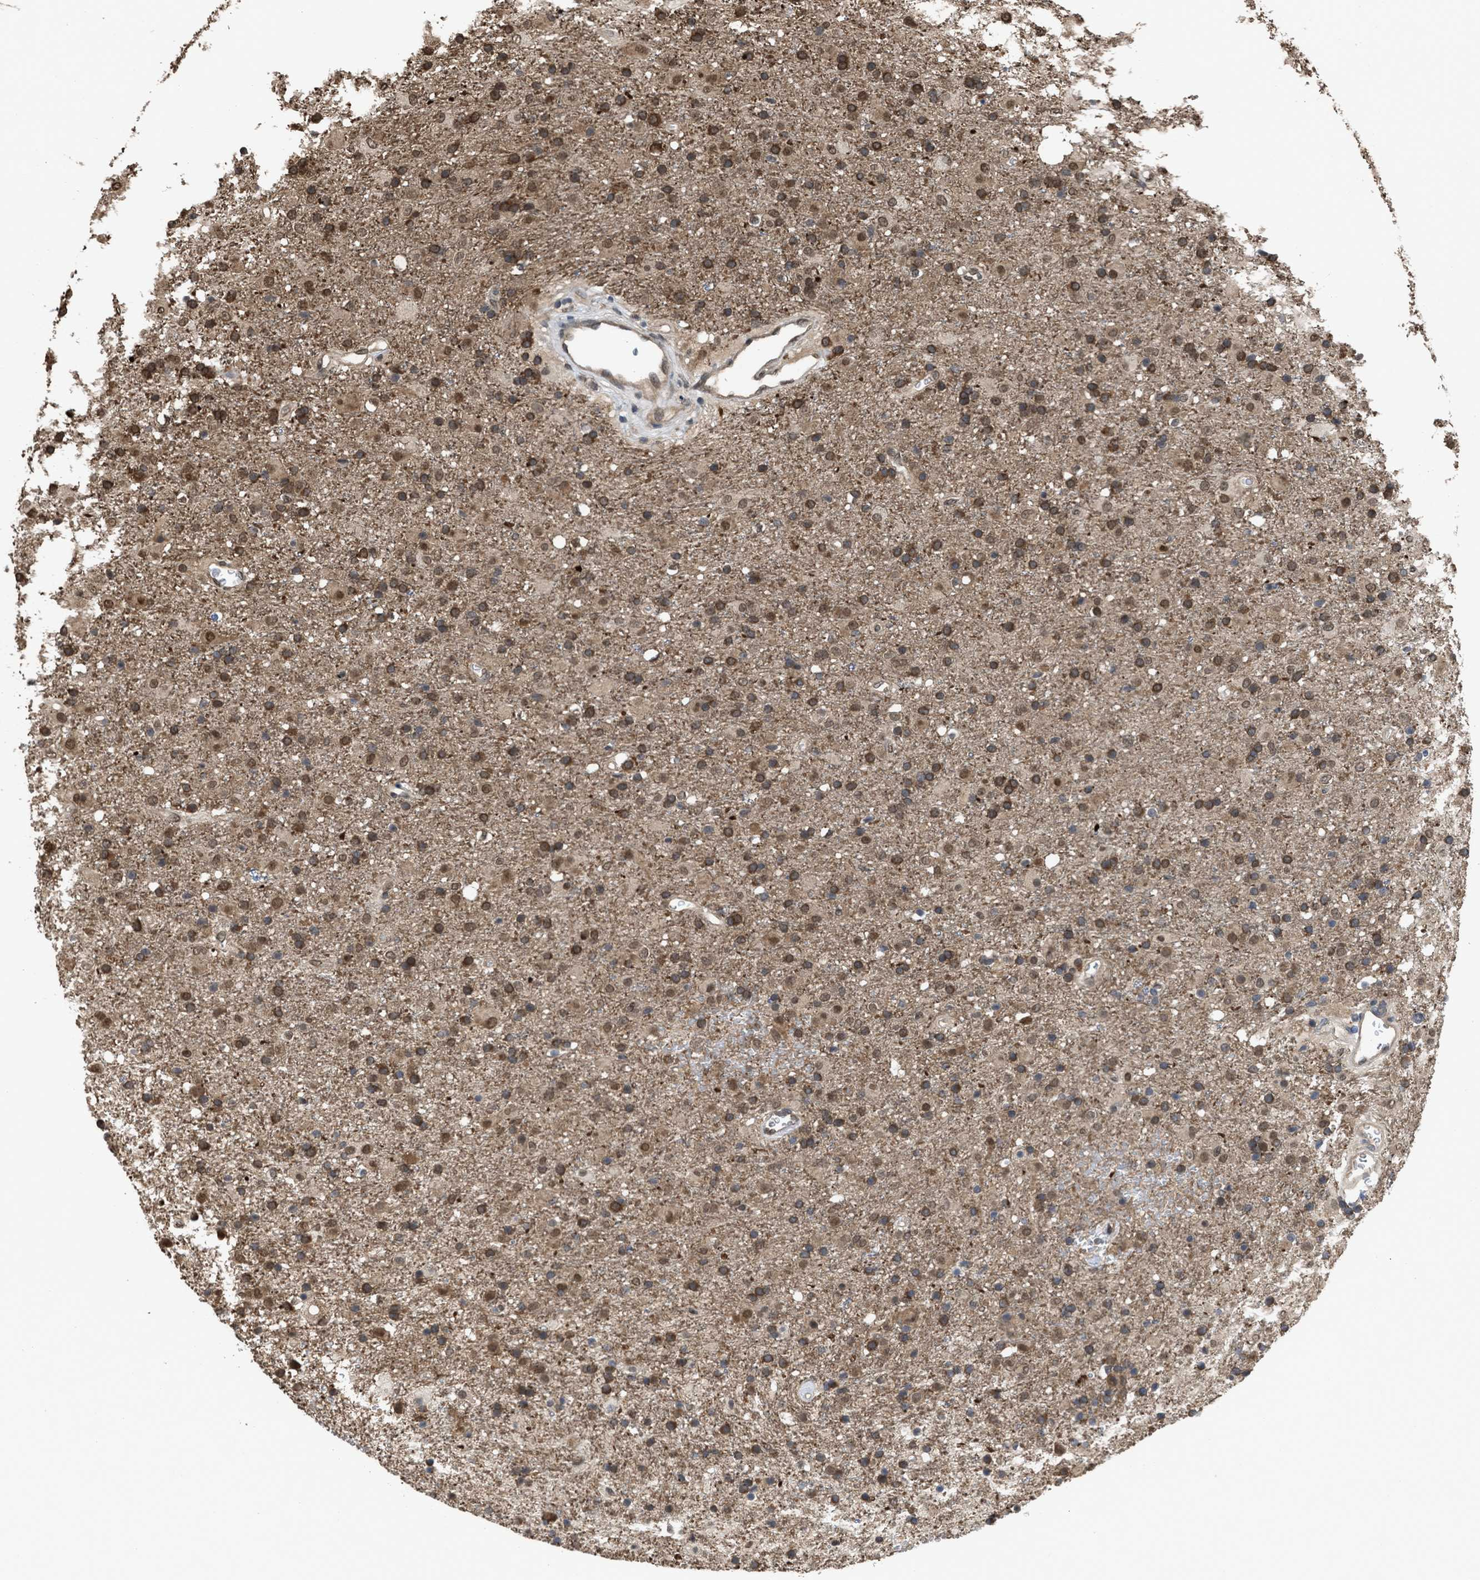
{"staining": {"intensity": "moderate", "quantity": ">75%", "location": "cytoplasmic/membranous,nuclear"}, "tissue": "glioma", "cell_type": "Tumor cells", "image_type": "cancer", "snomed": [{"axis": "morphology", "description": "Glioma, malignant, Low grade"}, {"axis": "topography", "description": "Brain"}], "caption": "IHC of human glioma exhibits medium levels of moderate cytoplasmic/membranous and nuclear positivity in about >75% of tumor cells.", "gene": "YWHAG", "patient": {"sex": "male", "age": 65}}